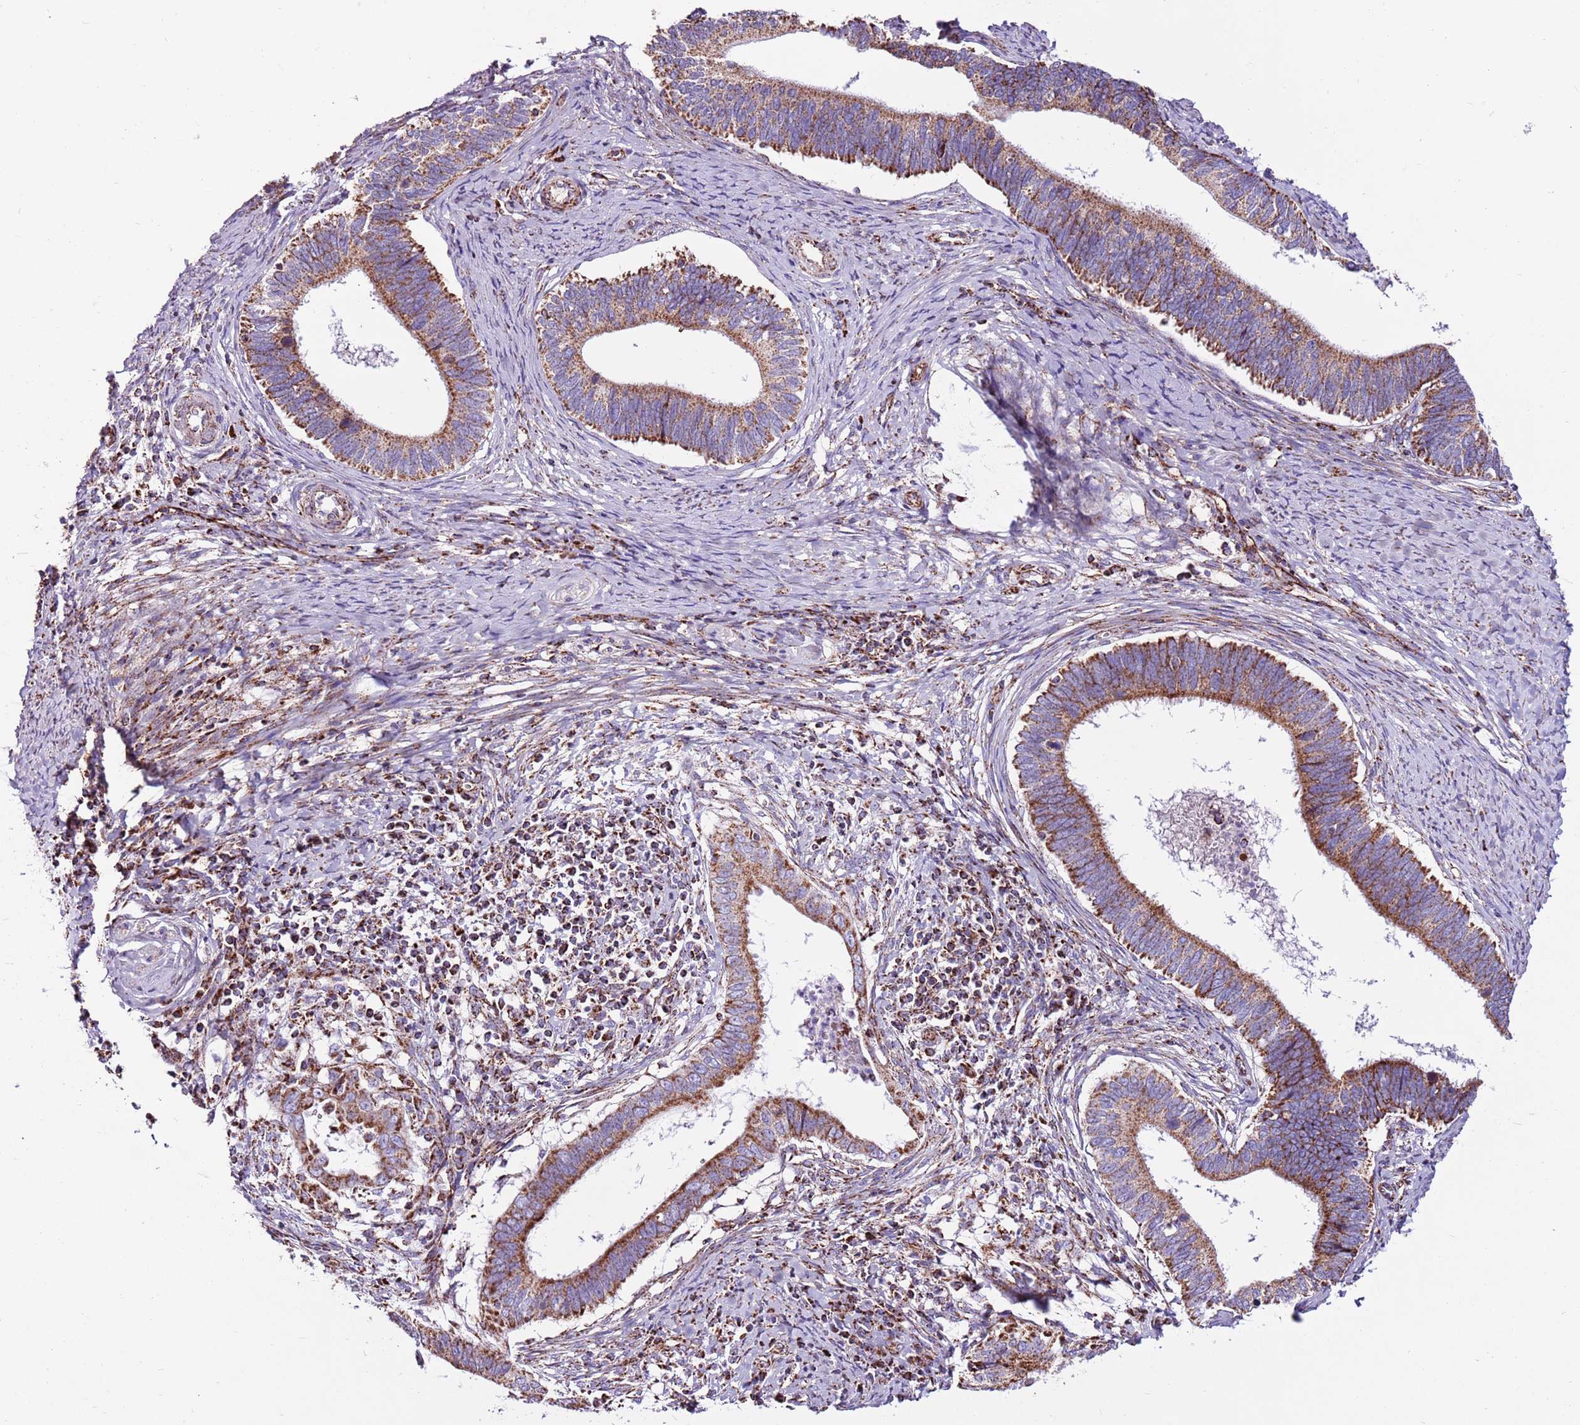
{"staining": {"intensity": "moderate", "quantity": ">75%", "location": "cytoplasmic/membranous"}, "tissue": "cervical cancer", "cell_type": "Tumor cells", "image_type": "cancer", "snomed": [{"axis": "morphology", "description": "Adenocarcinoma, NOS"}, {"axis": "topography", "description": "Cervix"}], "caption": "Cervical adenocarcinoma stained with a brown dye reveals moderate cytoplasmic/membranous positive positivity in about >75% of tumor cells.", "gene": "HECTD4", "patient": {"sex": "female", "age": 42}}